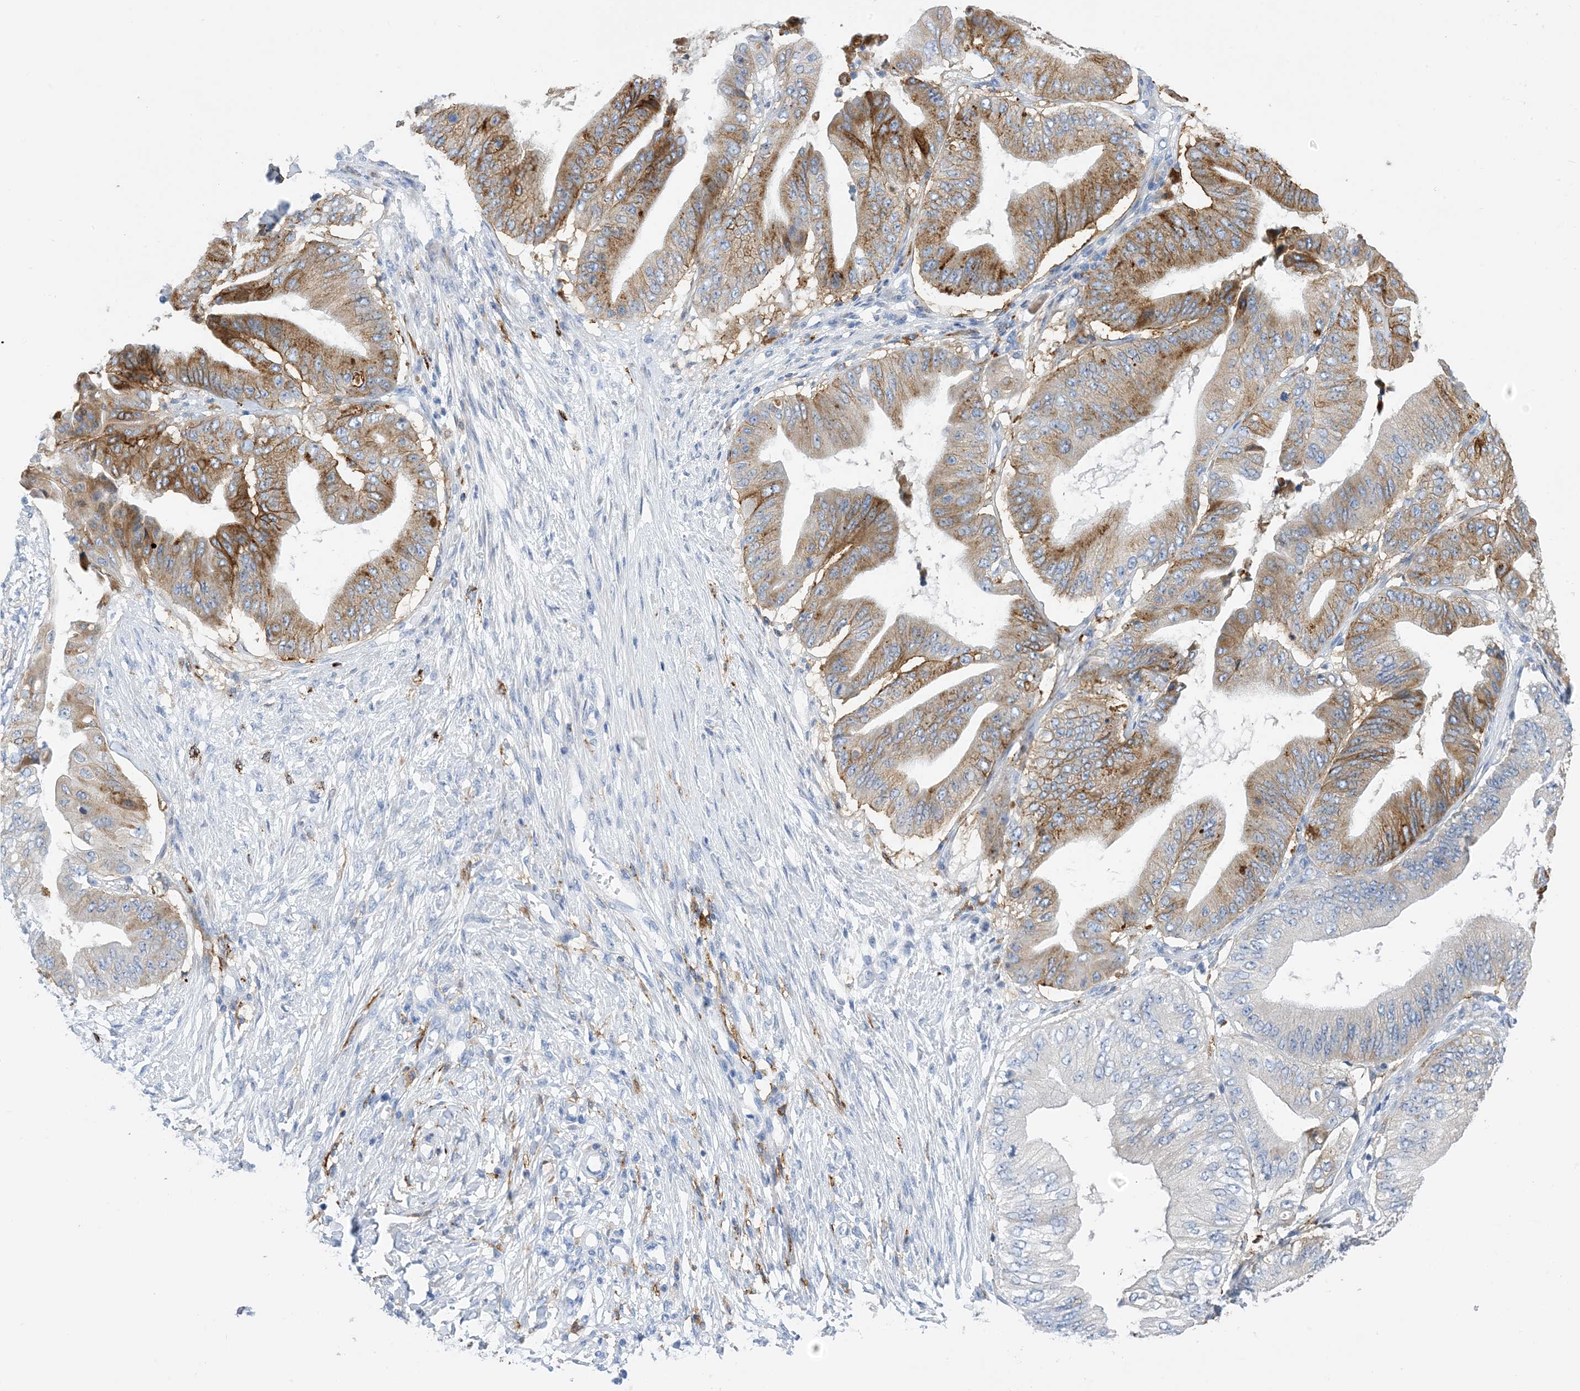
{"staining": {"intensity": "moderate", "quantity": "25%-75%", "location": "cytoplasmic/membranous"}, "tissue": "pancreatic cancer", "cell_type": "Tumor cells", "image_type": "cancer", "snomed": [{"axis": "morphology", "description": "Adenocarcinoma, NOS"}, {"axis": "topography", "description": "Pancreas"}], "caption": "A brown stain shows moderate cytoplasmic/membranous positivity of a protein in human pancreatic cancer (adenocarcinoma) tumor cells. (DAB (3,3'-diaminobenzidine) IHC with brightfield microscopy, high magnification).", "gene": "DPH3", "patient": {"sex": "female", "age": 77}}